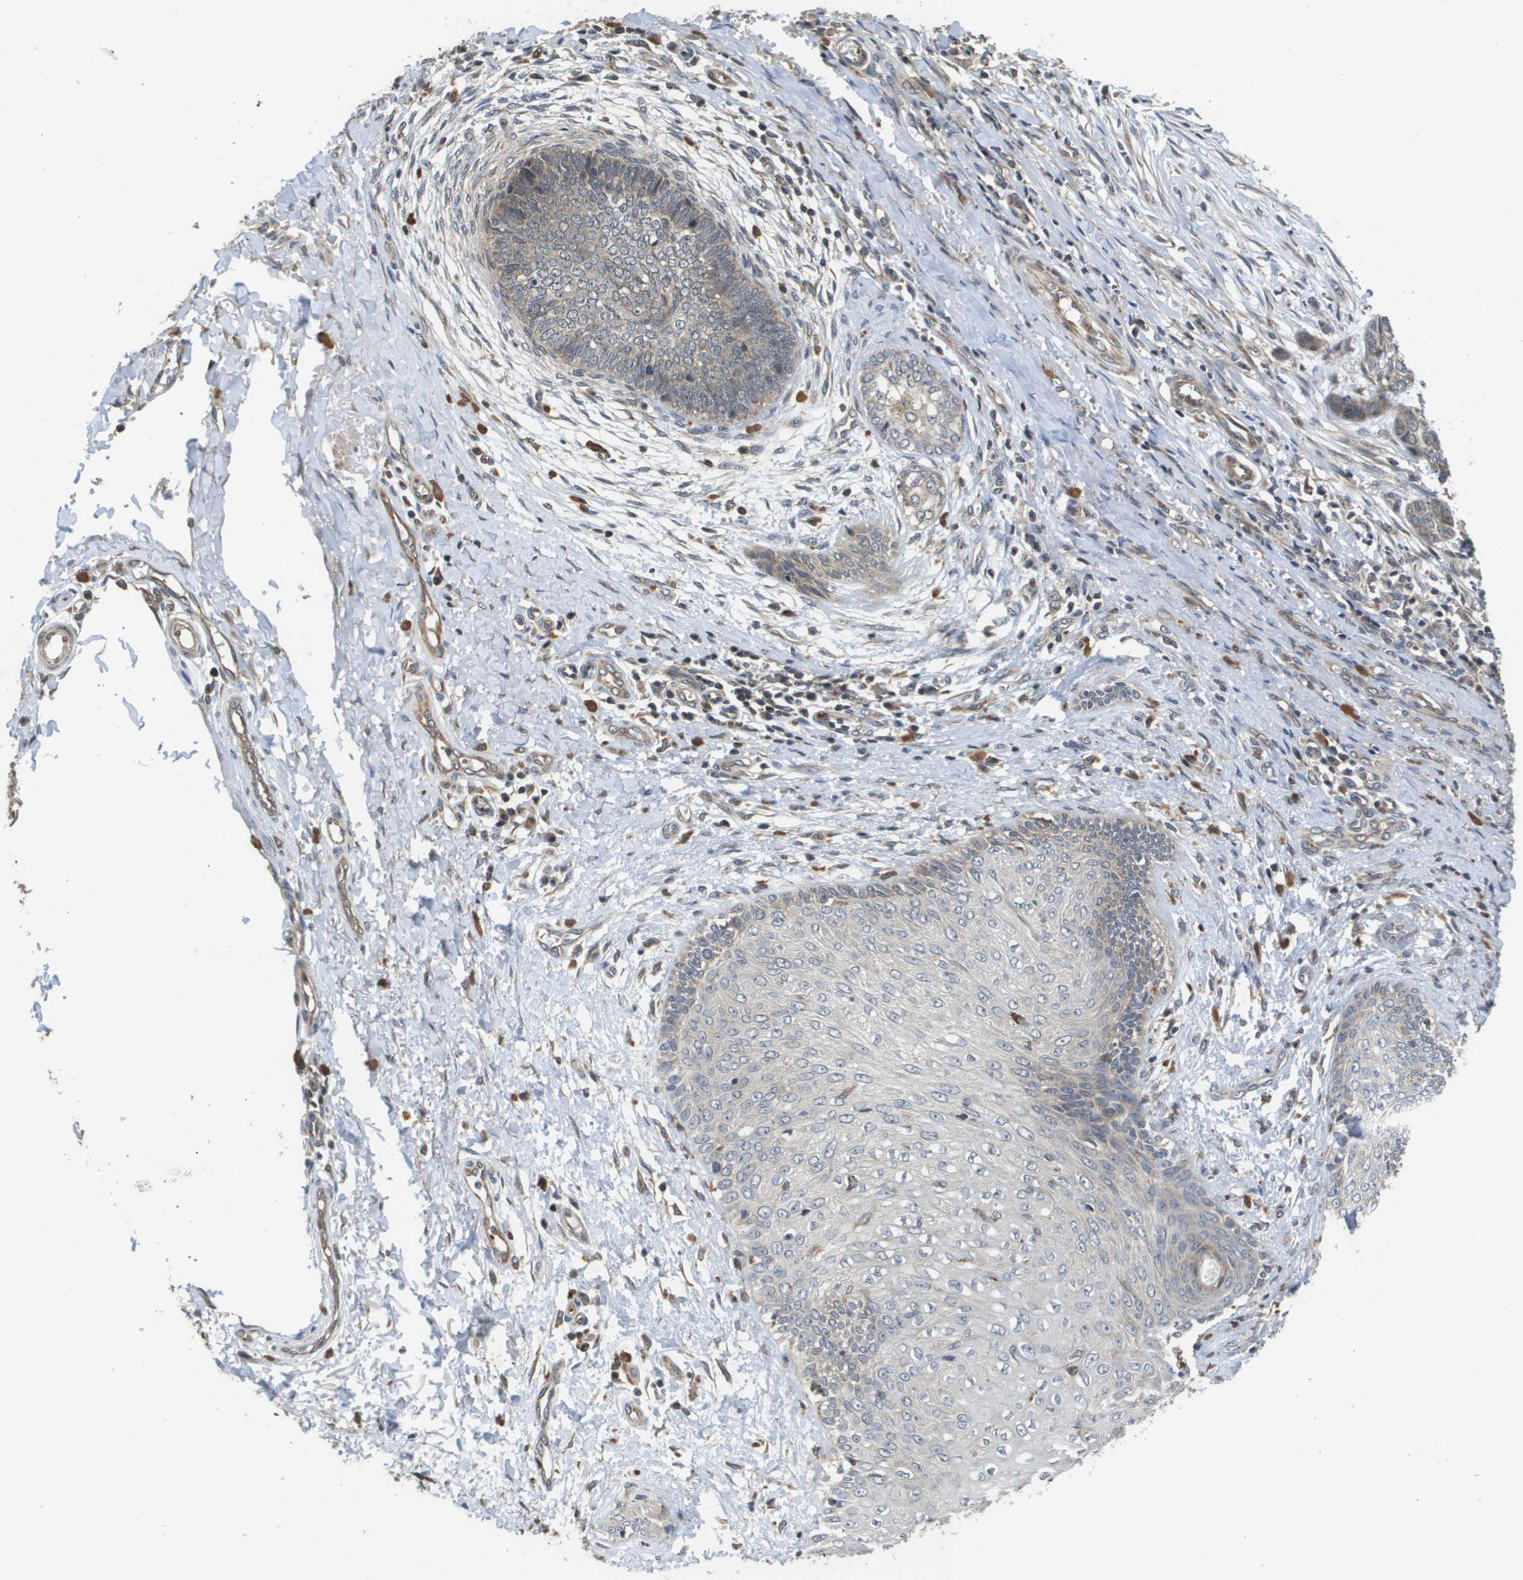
{"staining": {"intensity": "negative", "quantity": "none", "location": "none"}, "tissue": "skin cancer", "cell_type": "Tumor cells", "image_type": "cancer", "snomed": [{"axis": "morphology", "description": "Basal cell carcinoma"}, {"axis": "topography", "description": "Skin"}], "caption": "Tumor cells show no significant staining in skin cancer.", "gene": "RBM38", "patient": {"sex": "female", "age": 64}}